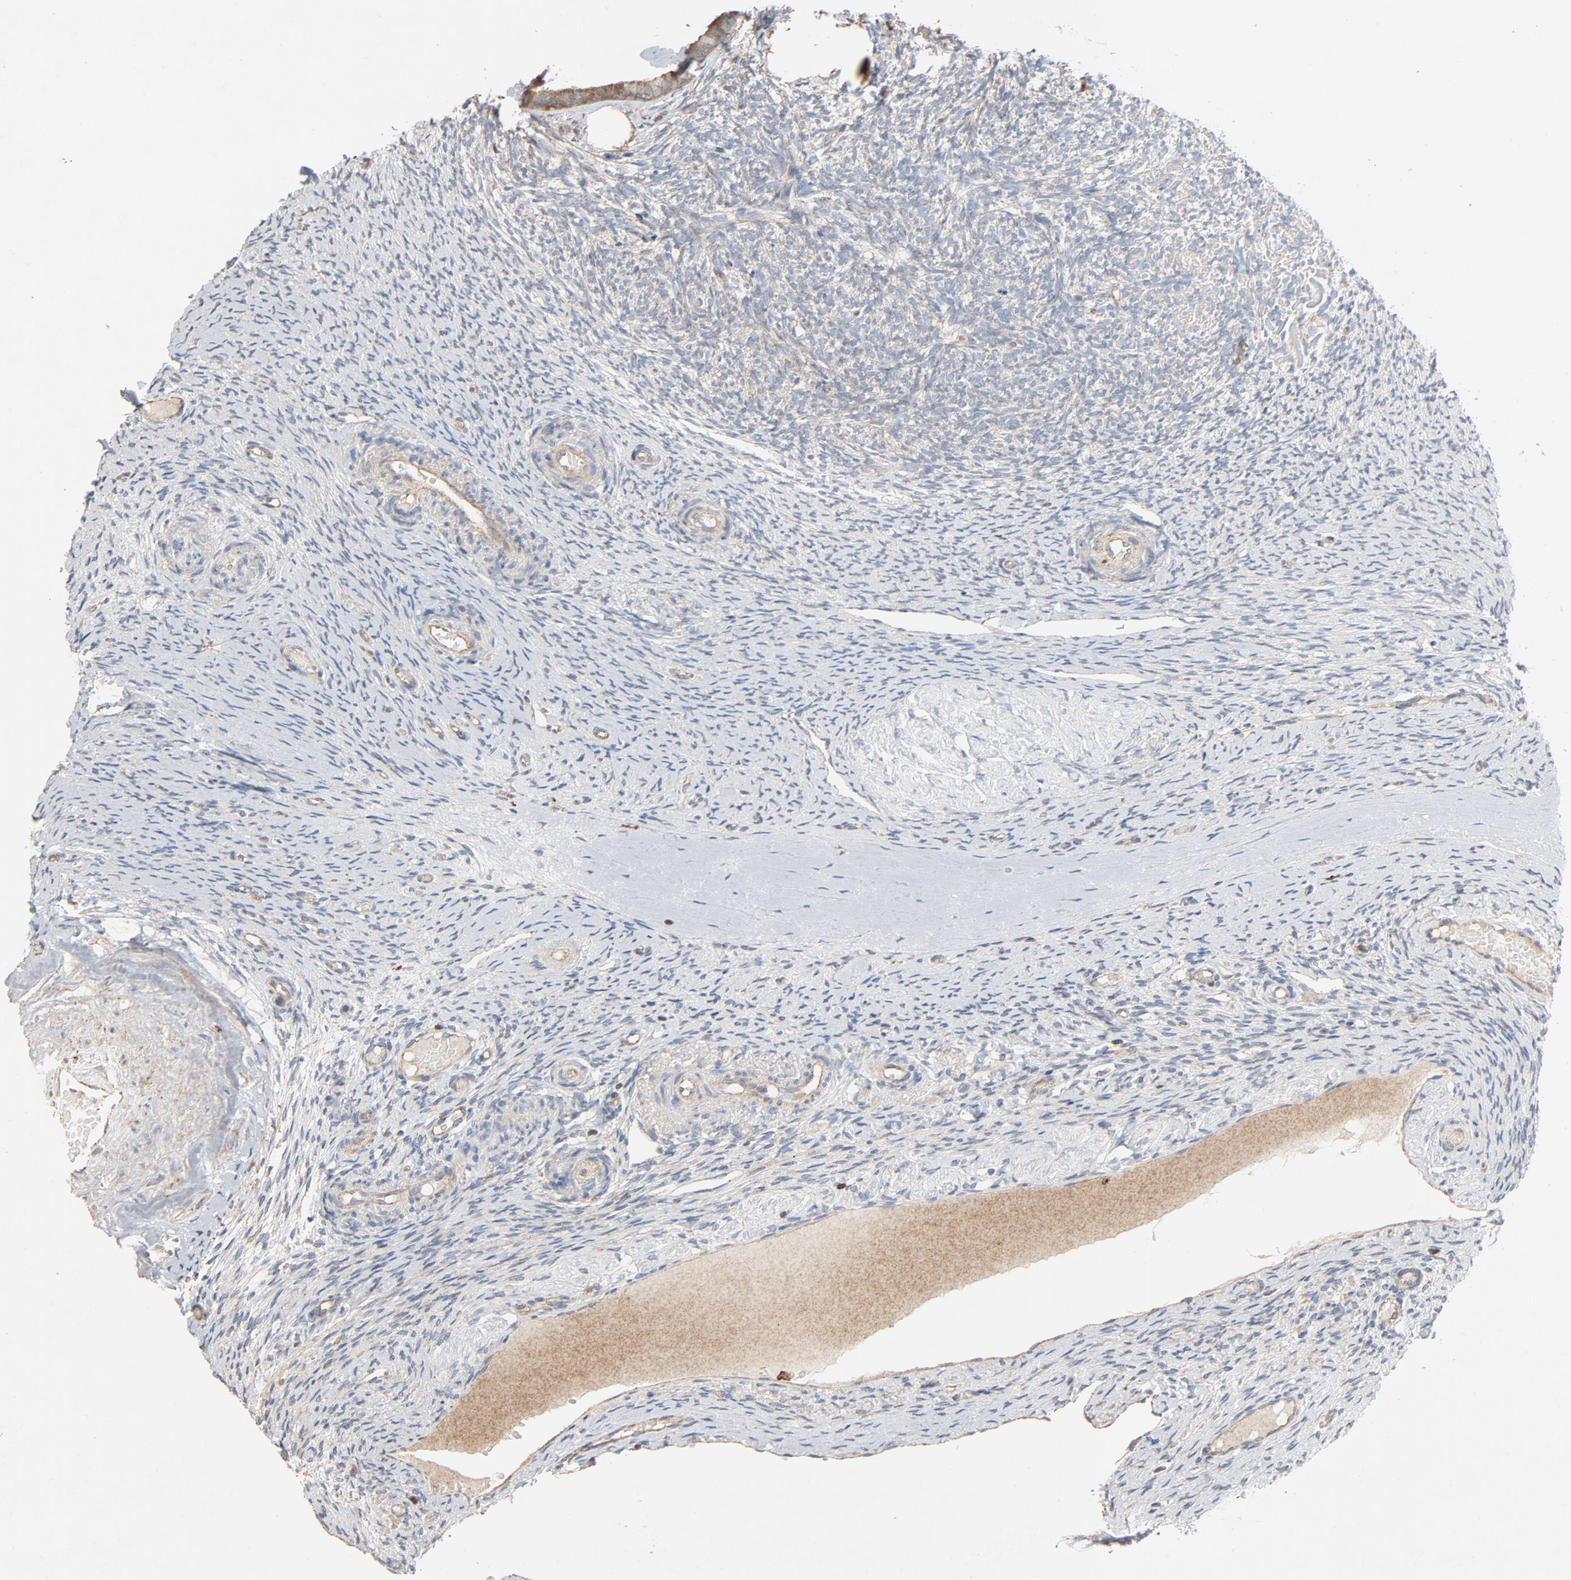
{"staining": {"intensity": "weak", "quantity": ">75%", "location": "cytoplasmic/membranous"}, "tissue": "ovary", "cell_type": "Ovarian stroma cells", "image_type": "normal", "snomed": [{"axis": "morphology", "description": "Normal tissue, NOS"}, {"axis": "topography", "description": "Ovary"}], "caption": "Ovarian stroma cells display low levels of weak cytoplasmic/membranous positivity in approximately >75% of cells in normal ovary. (DAB (3,3'-diaminobenzidine) = brown stain, brightfield microscopy at high magnification).", "gene": "CDK6", "patient": {"sex": "female", "age": 60}}